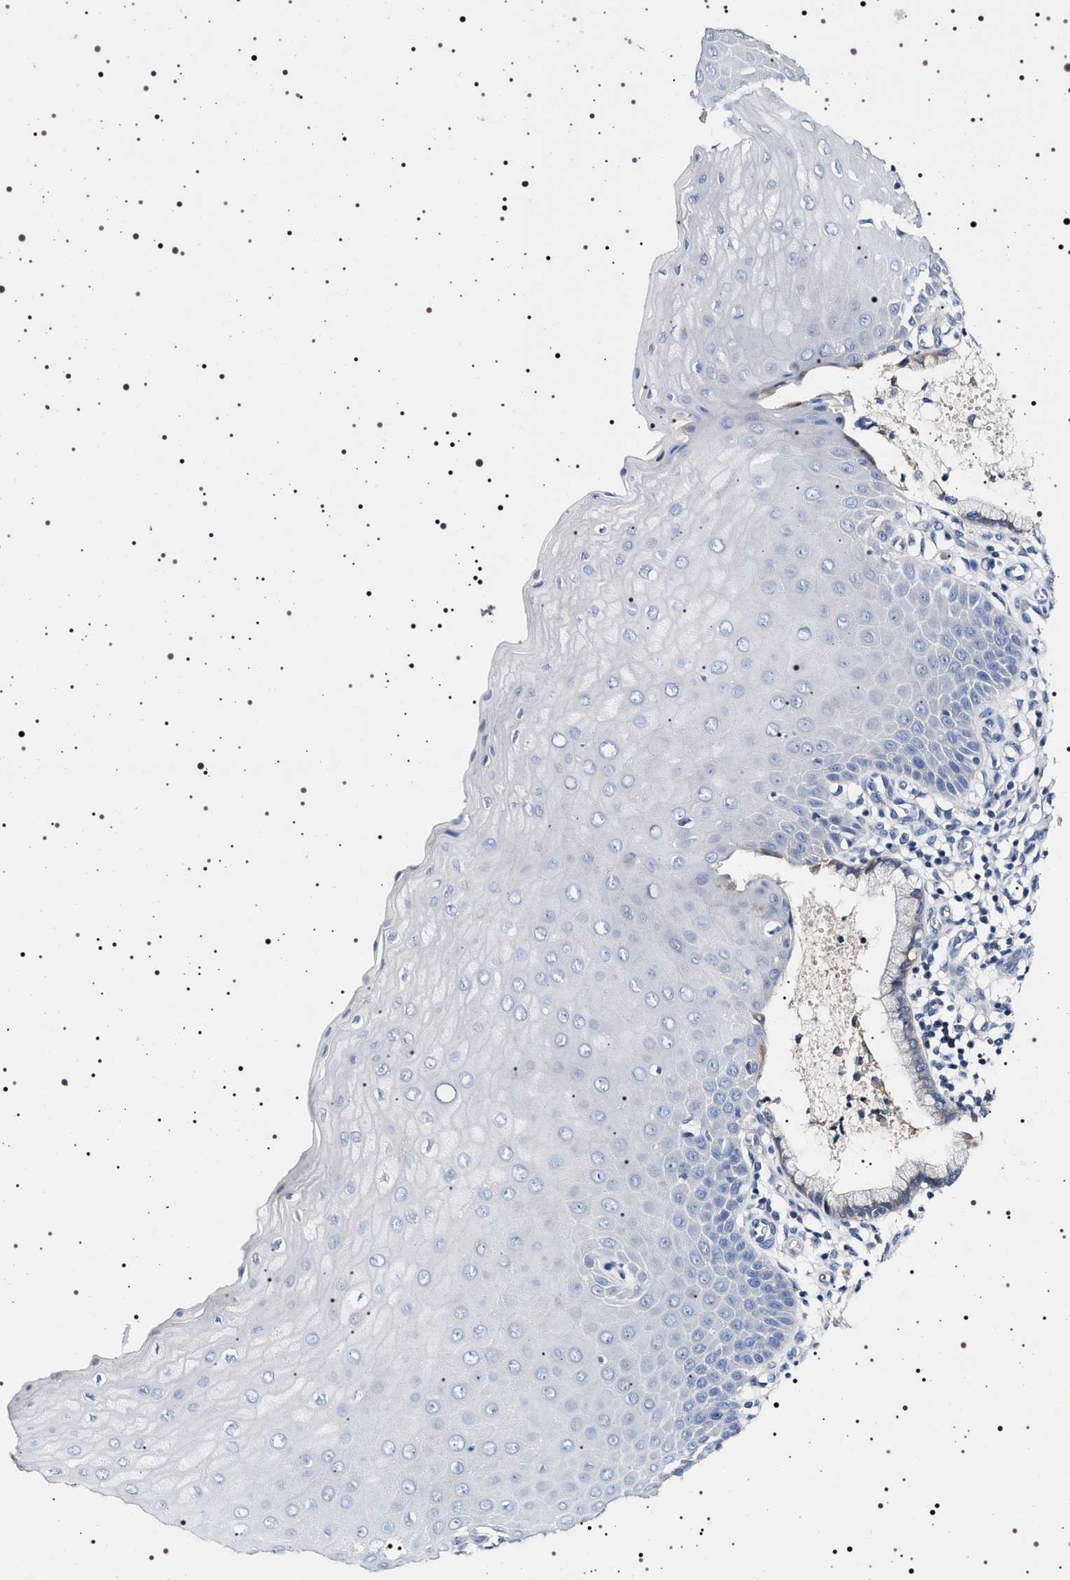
{"staining": {"intensity": "negative", "quantity": "none", "location": "none"}, "tissue": "cervix", "cell_type": "Glandular cells", "image_type": "normal", "snomed": [{"axis": "morphology", "description": "Normal tissue, NOS"}, {"axis": "topography", "description": "Cervix"}], "caption": "Glandular cells are negative for protein expression in benign human cervix. (Brightfield microscopy of DAB (3,3'-diaminobenzidine) immunohistochemistry at high magnification).", "gene": "NAALADL2", "patient": {"sex": "female", "age": 55}}